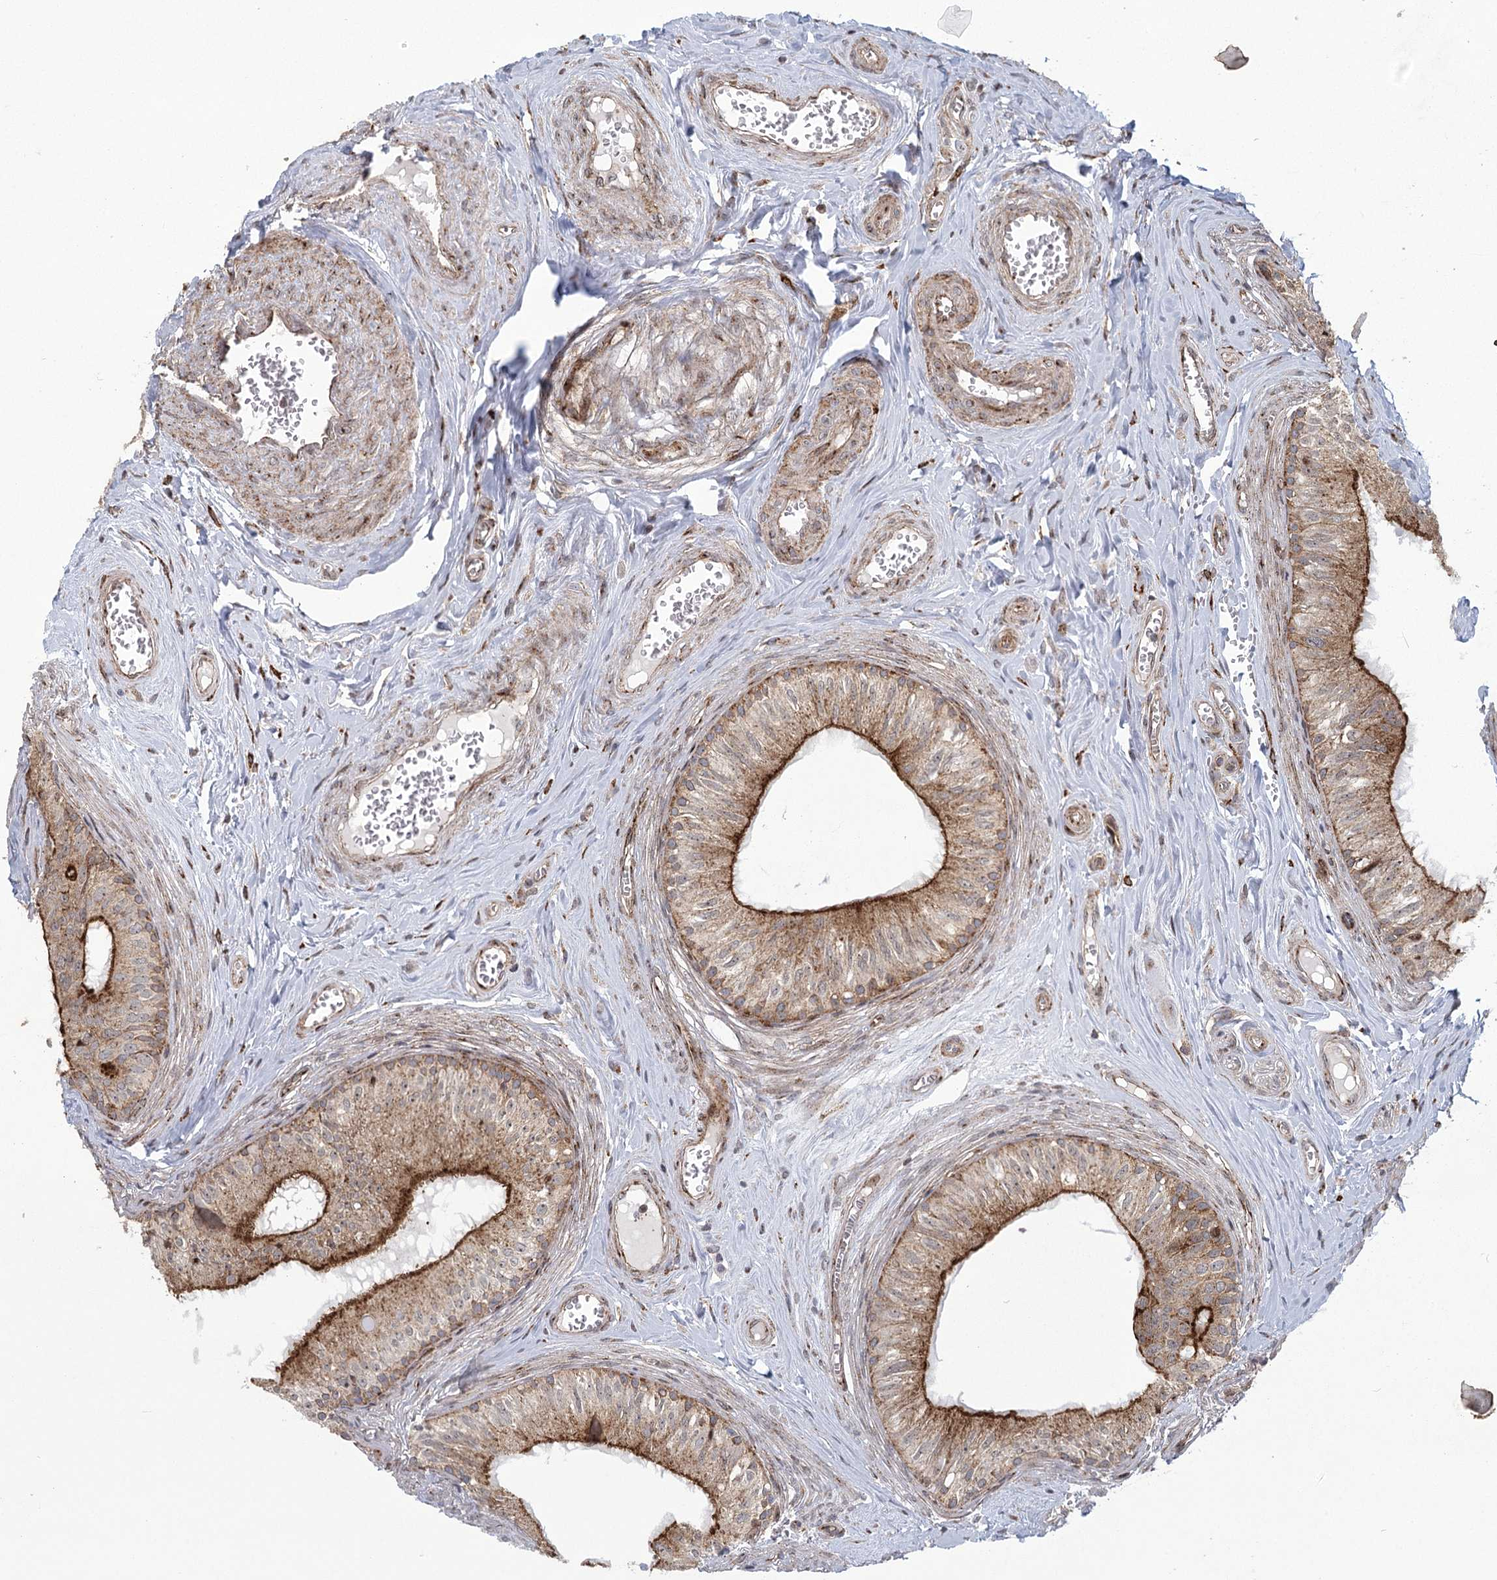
{"staining": {"intensity": "strong", "quantity": "25%-75%", "location": "cytoplasmic/membranous"}, "tissue": "epididymis", "cell_type": "Glandular cells", "image_type": "normal", "snomed": [{"axis": "morphology", "description": "Normal tissue, NOS"}, {"axis": "topography", "description": "Epididymis"}], "caption": "A photomicrograph showing strong cytoplasmic/membranous staining in approximately 25%-75% of glandular cells in benign epididymis, as visualized by brown immunohistochemical staining.", "gene": "PARM1", "patient": {"sex": "male", "age": 46}}